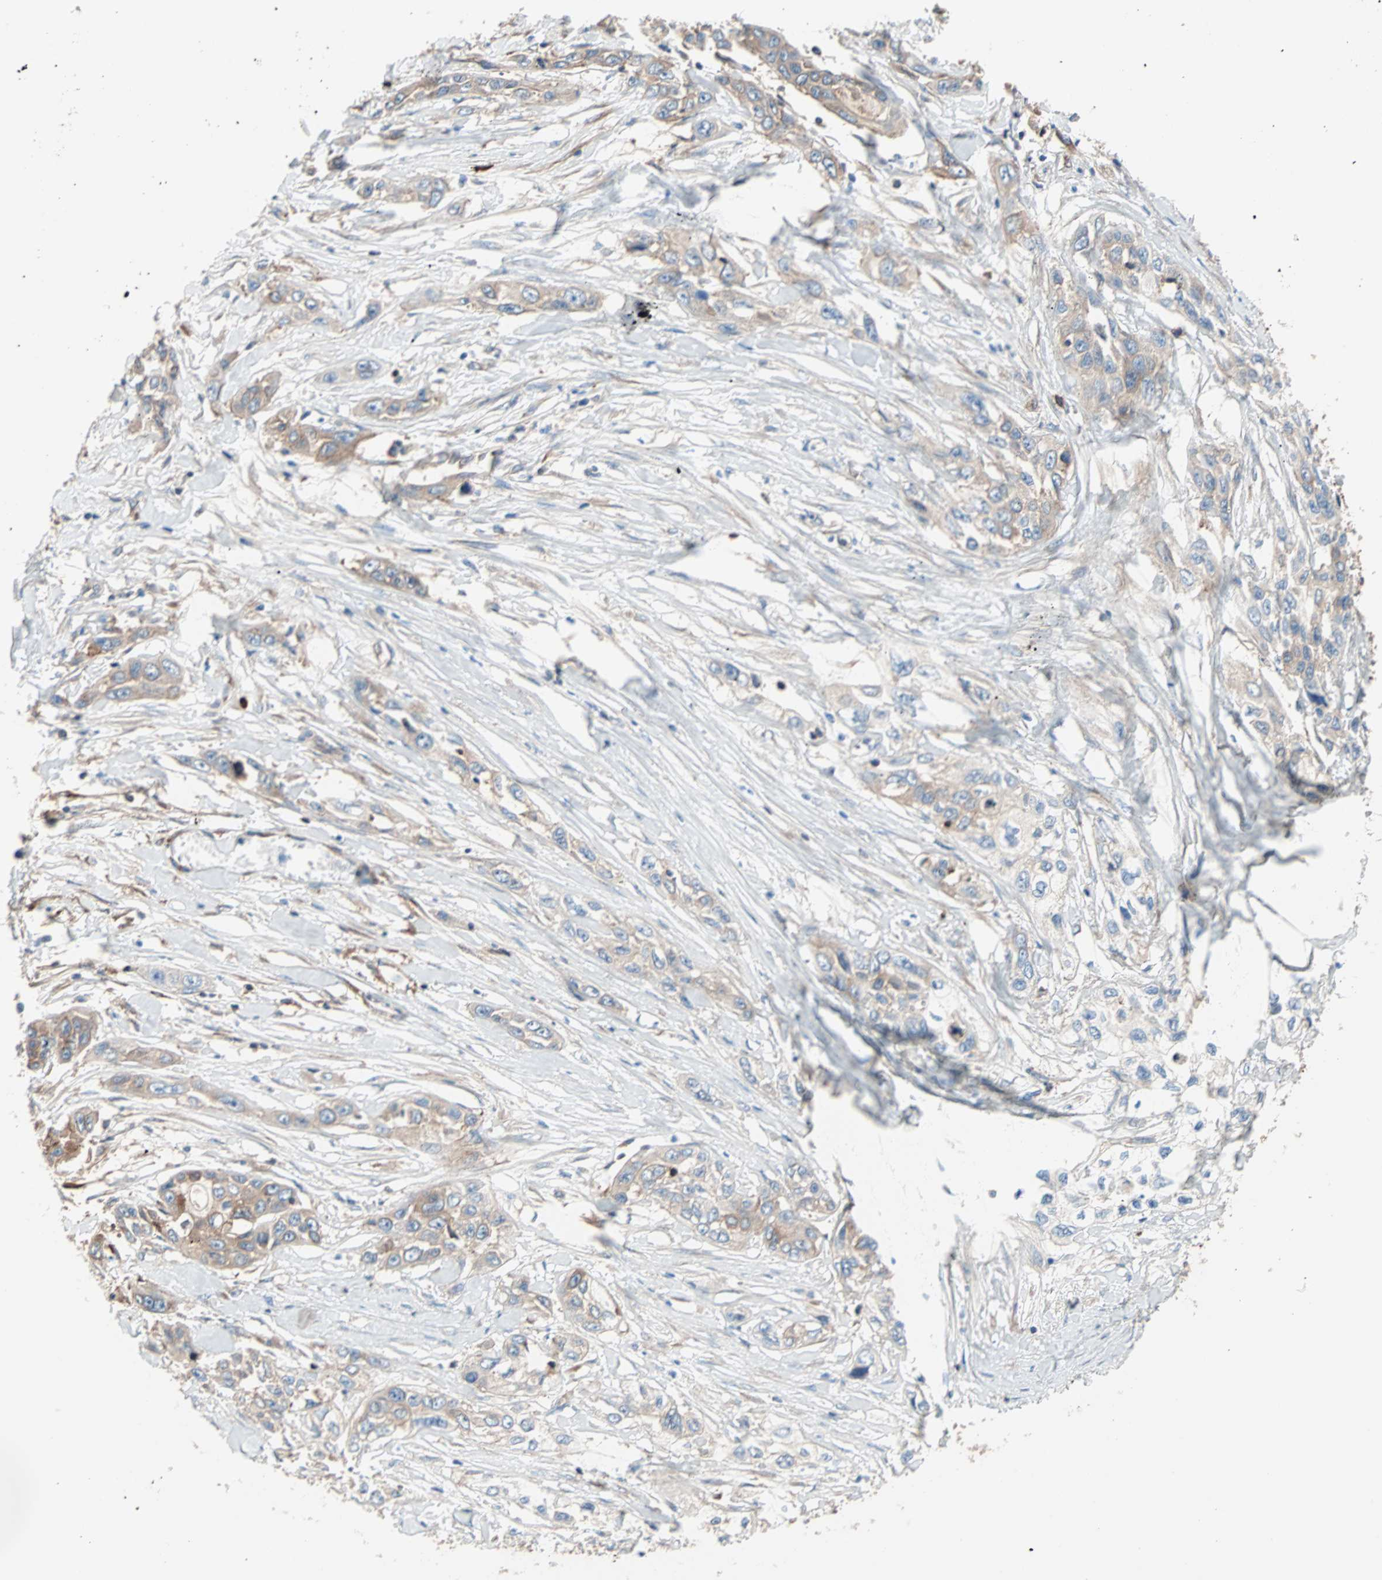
{"staining": {"intensity": "weak", "quantity": ">75%", "location": "cytoplasmic/membranous"}, "tissue": "pancreatic cancer", "cell_type": "Tumor cells", "image_type": "cancer", "snomed": [{"axis": "morphology", "description": "Adenocarcinoma, NOS"}, {"axis": "topography", "description": "Pancreas"}], "caption": "Brown immunohistochemical staining in human pancreatic cancer exhibits weak cytoplasmic/membranous expression in about >75% of tumor cells. (DAB IHC with brightfield microscopy, high magnification).", "gene": "EEF2", "patient": {"sex": "female", "age": 70}}